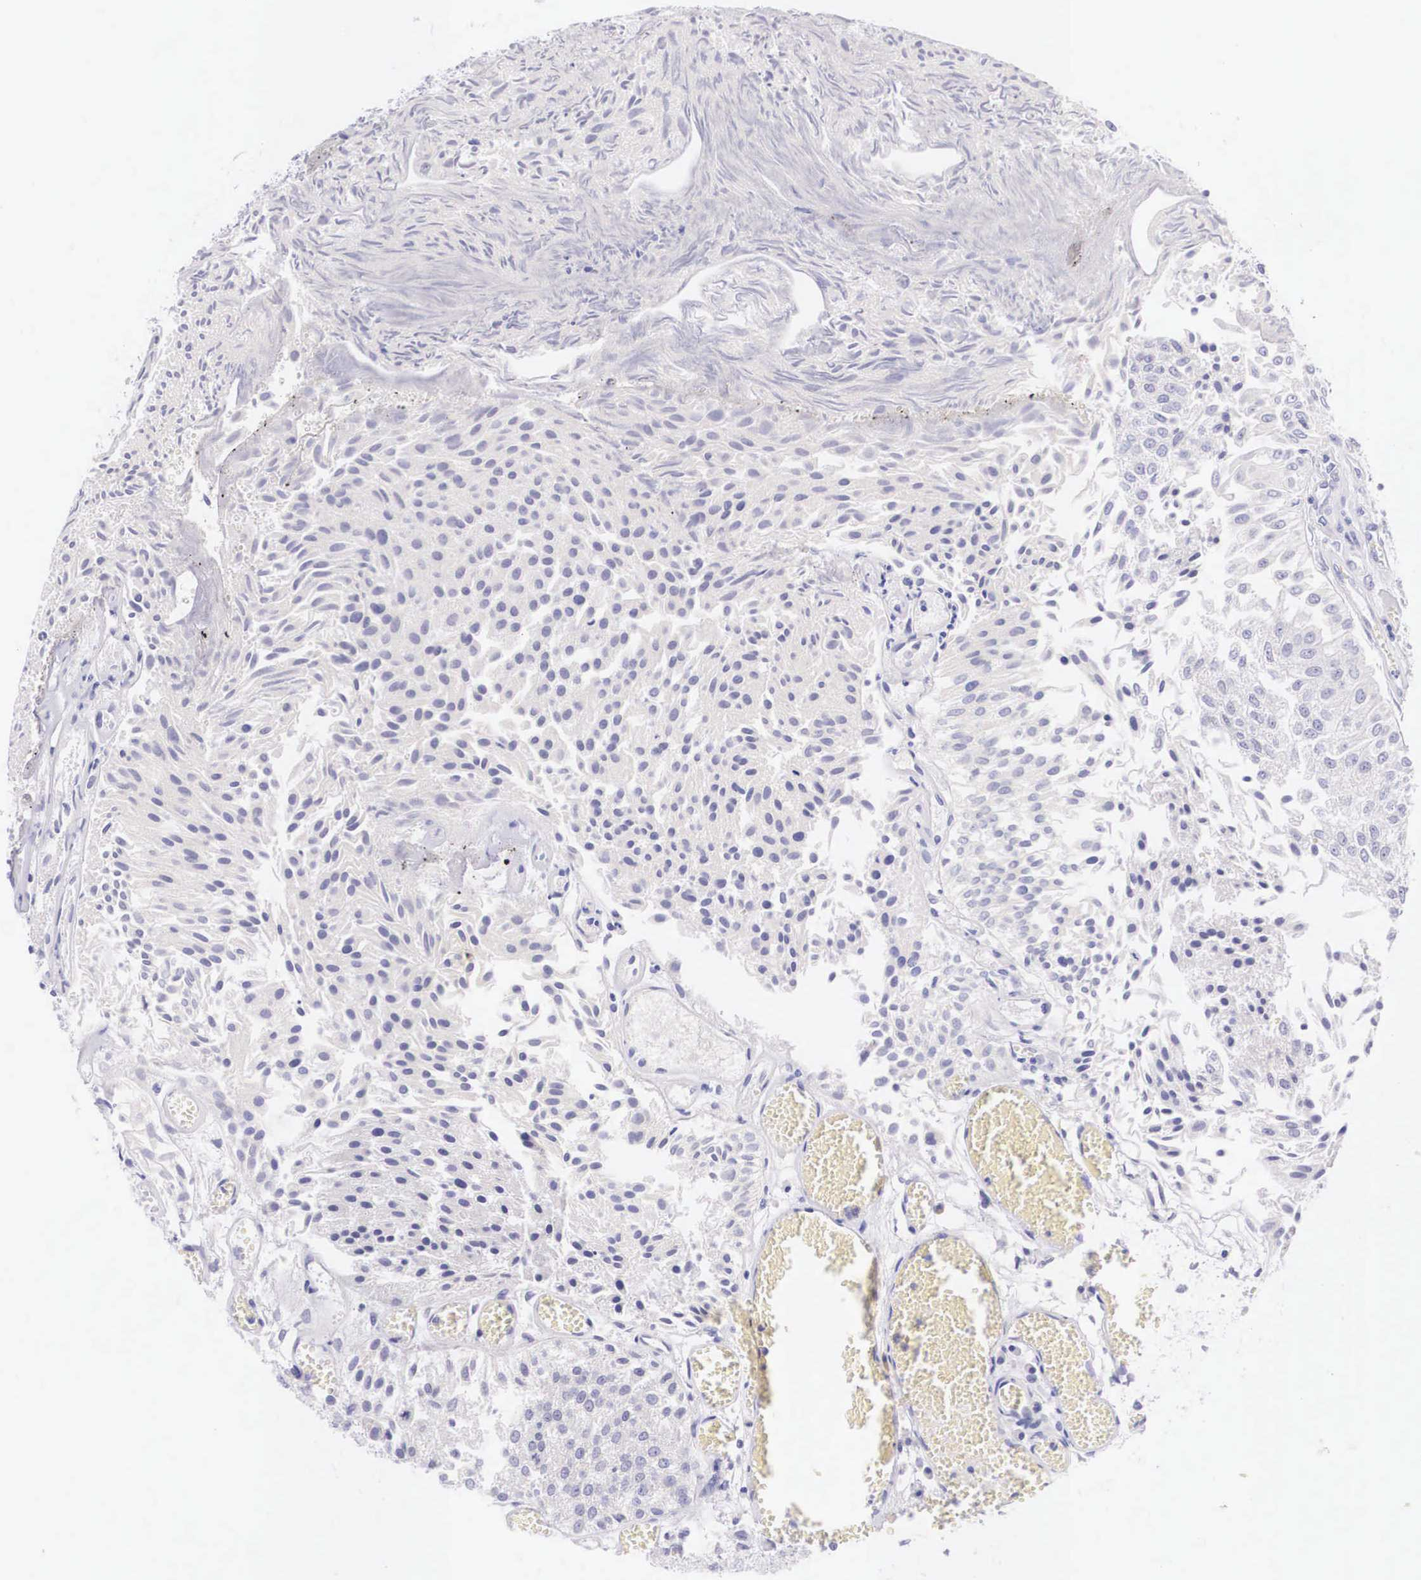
{"staining": {"intensity": "negative", "quantity": "none", "location": "none"}, "tissue": "urothelial cancer", "cell_type": "Tumor cells", "image_type": "cancer", "snomed": [{"axis": "morphology", "description": "Urothelial carcinoma, Low grade"}, {"axis": "topography", "description": "Urinary bladder"}], "caption": "A high-resolution histopathology image shows immunohistochemistry staining of urothelial cancer, which exhibits no significant positivity in tumor cells.", "gene": "BCL6", "patient": {"sex": "male", "age": 86}}